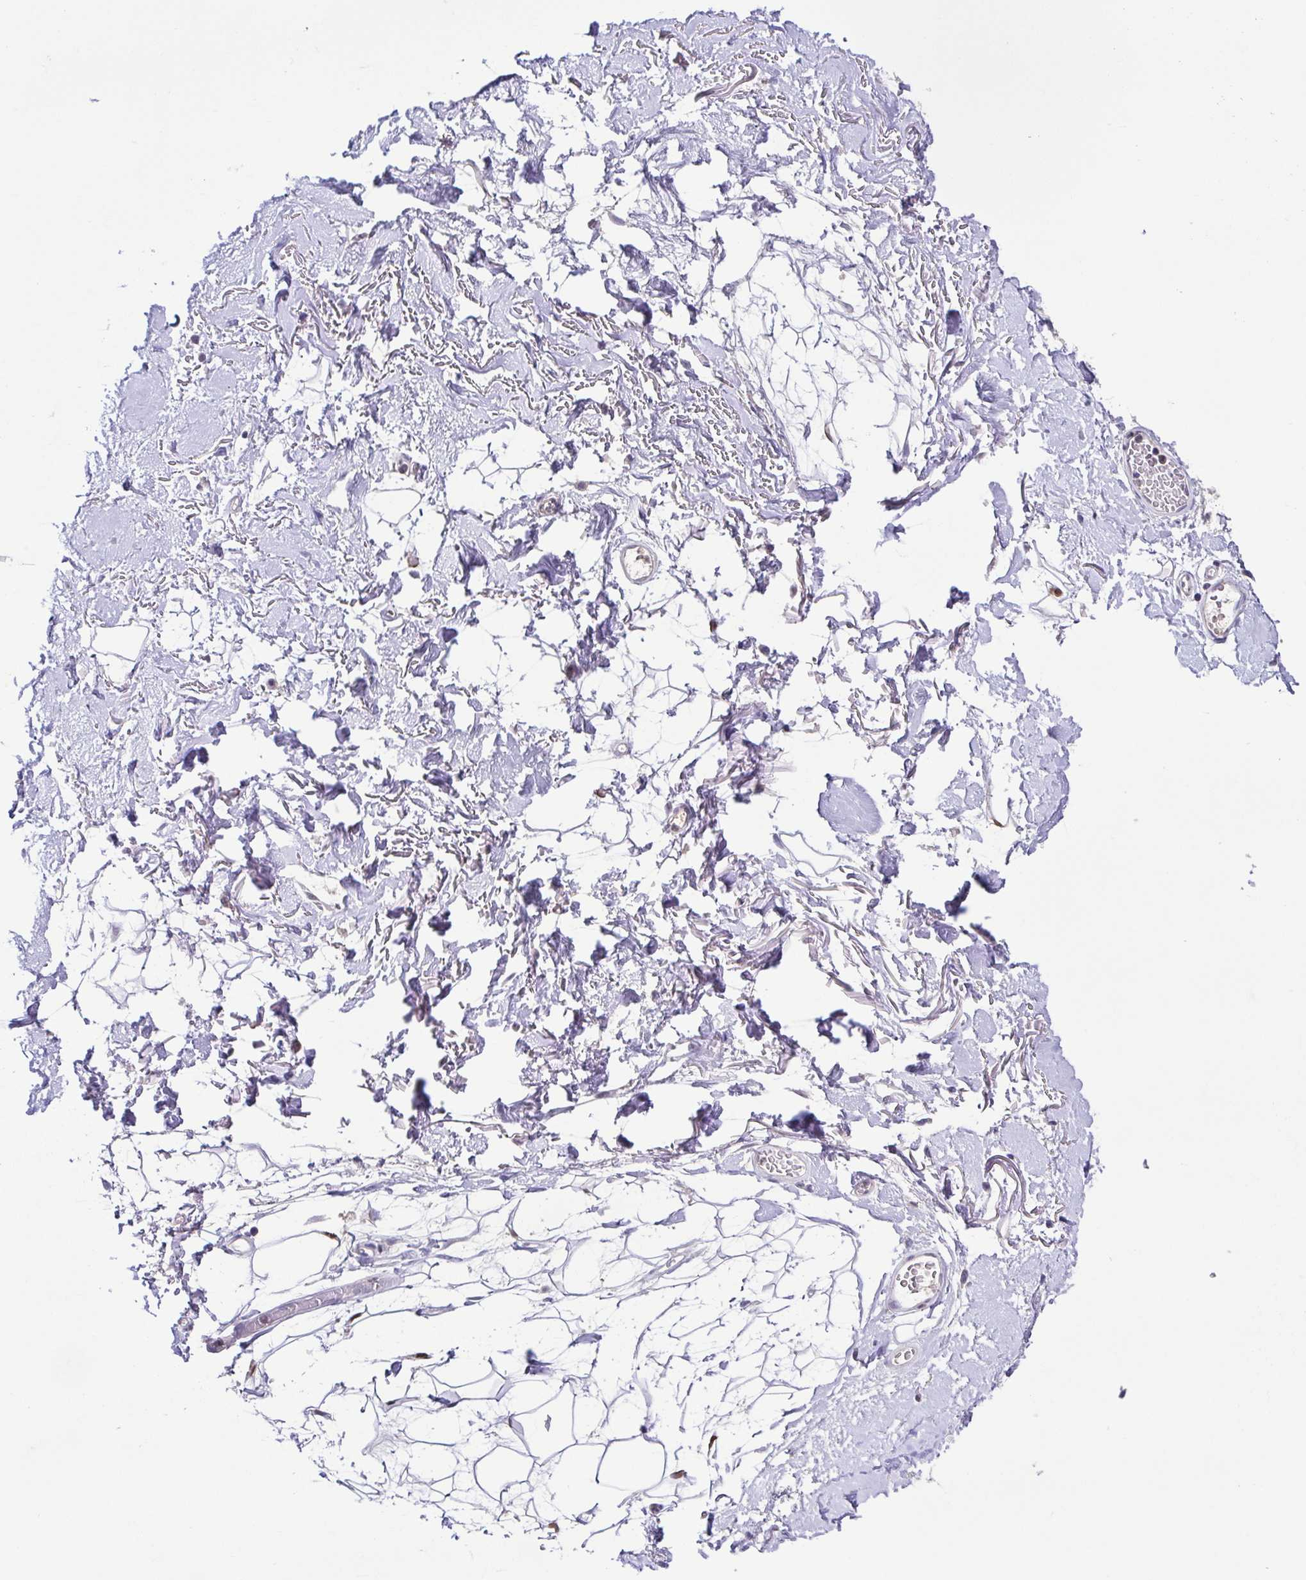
{"staining": {"intensity": "negative", "quantity": "none", "location": "none"}, "tissue": "adipose tissue", "cell_type": "Adipocytes", "image_type": "normal", "snomed": [{"axis": "morphology", "description": "Normal tissue, NOS"}, {"axis": "topography", "description": "Anal"}, {"axis": "topography", "description": "Peripheral nerve tissue"}], "caption": "Immunohistochemistry of unremarkable adipose tissue exhibits no positivity in adipocytes. The staining is performed using DAB brown chromogen with nuclei counter-stained in using hematoxylin.", "gene": "ACTRT3", "patient": {"sex": "male", "age": 78}}